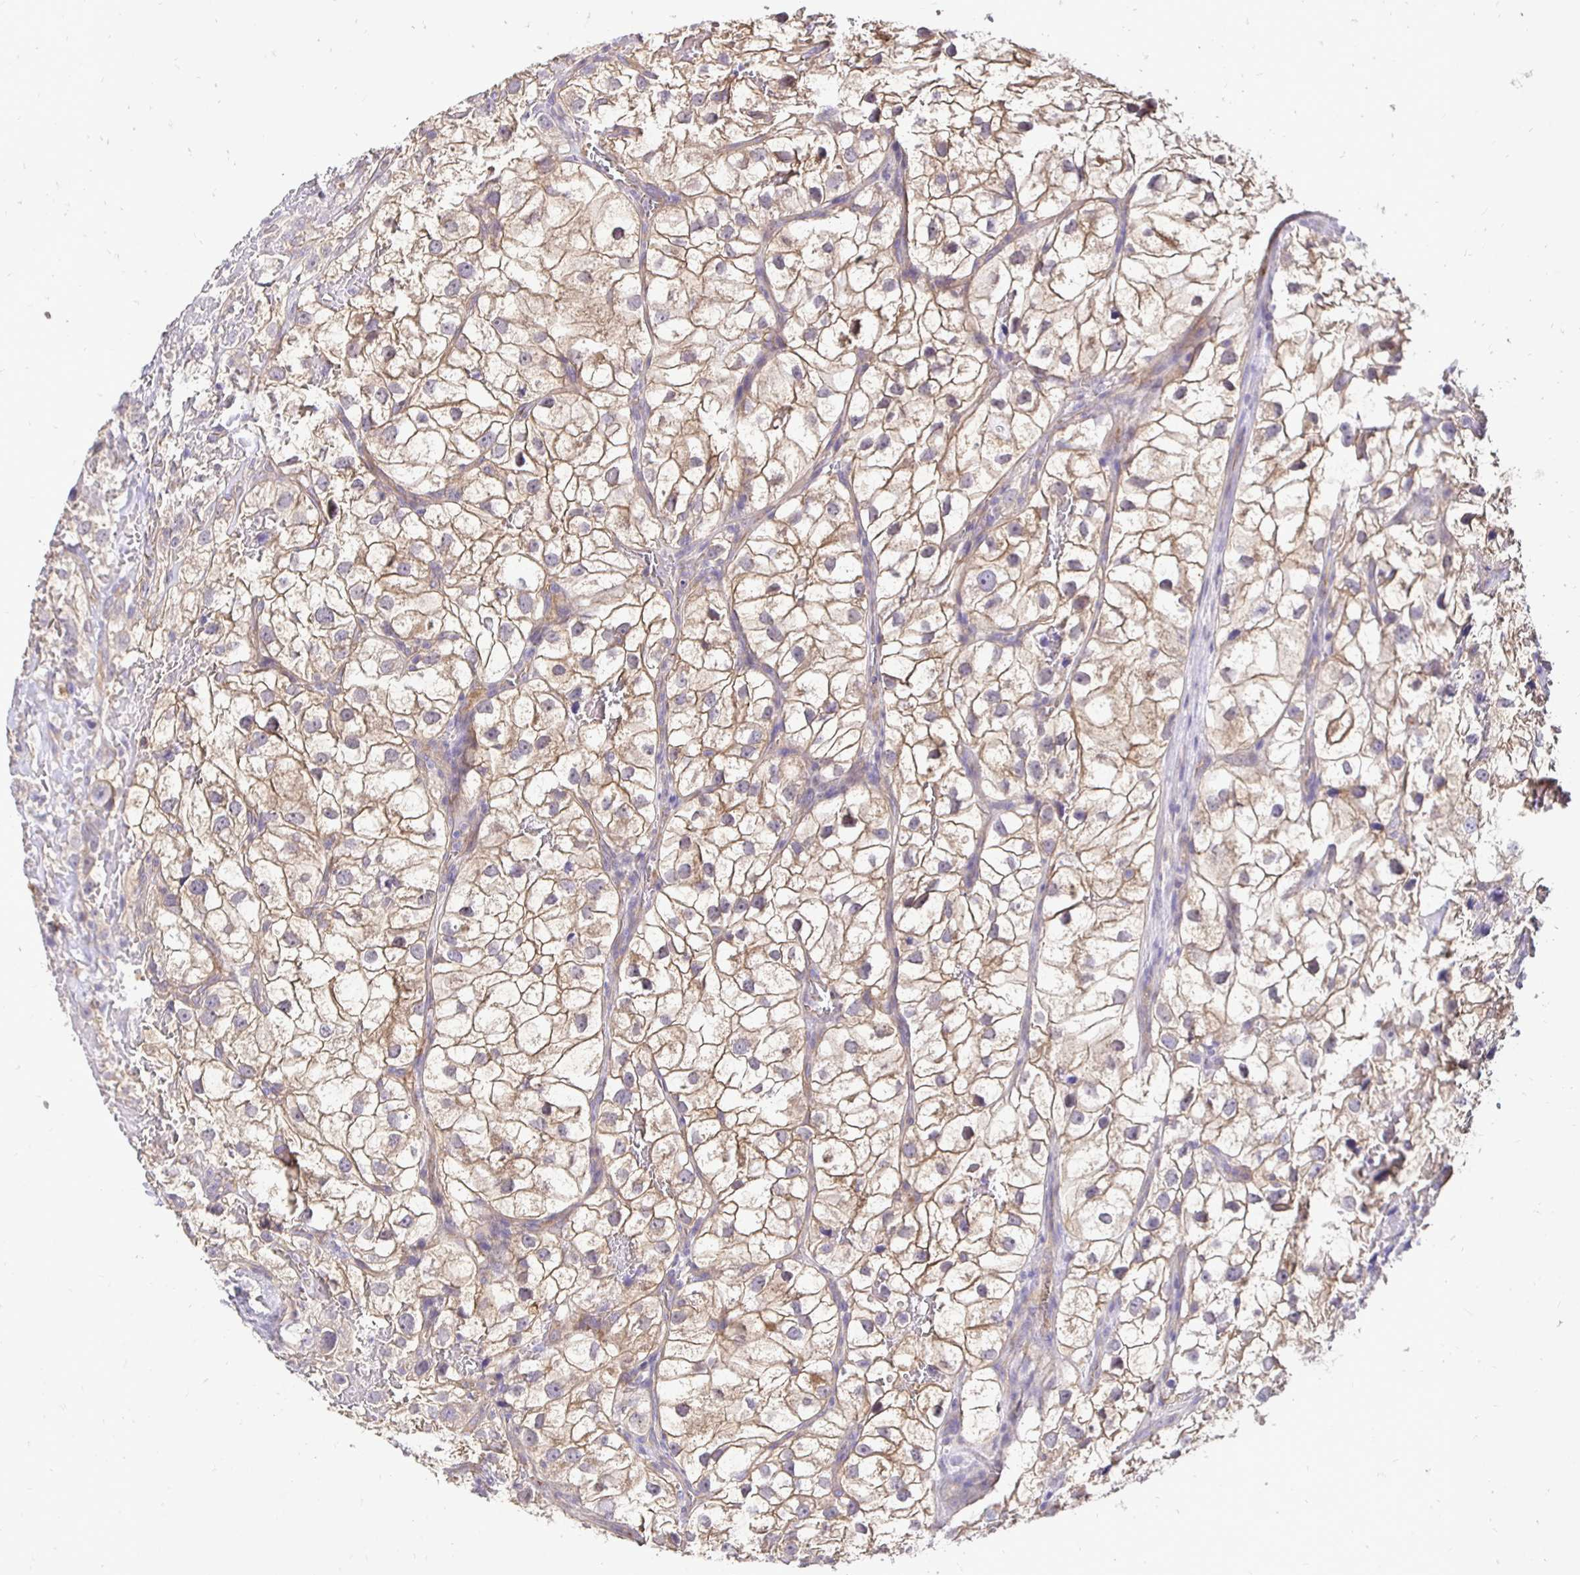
{"staining": {"intensity": "weak", "quantity": ">75%", "location": "cytoplasmic/membranous"}, "tissue": "renal cancer", "cell_type": "Tumor cells", "image_type": "cancer", "snomed": [{"axis": "morphology", "description": "Adenocarcinoma, NOS"}, {"axis": "topography", "description": "Kidney"}], "caption": "Weak cytoplasmic/membranous positivity for a protein is present in approximately >75% of tumor cells of renal cancer (adenocarcinoma) using IHC.", "gene": "SLC9A1", "patient": {"sex": "male", "age": 59}}